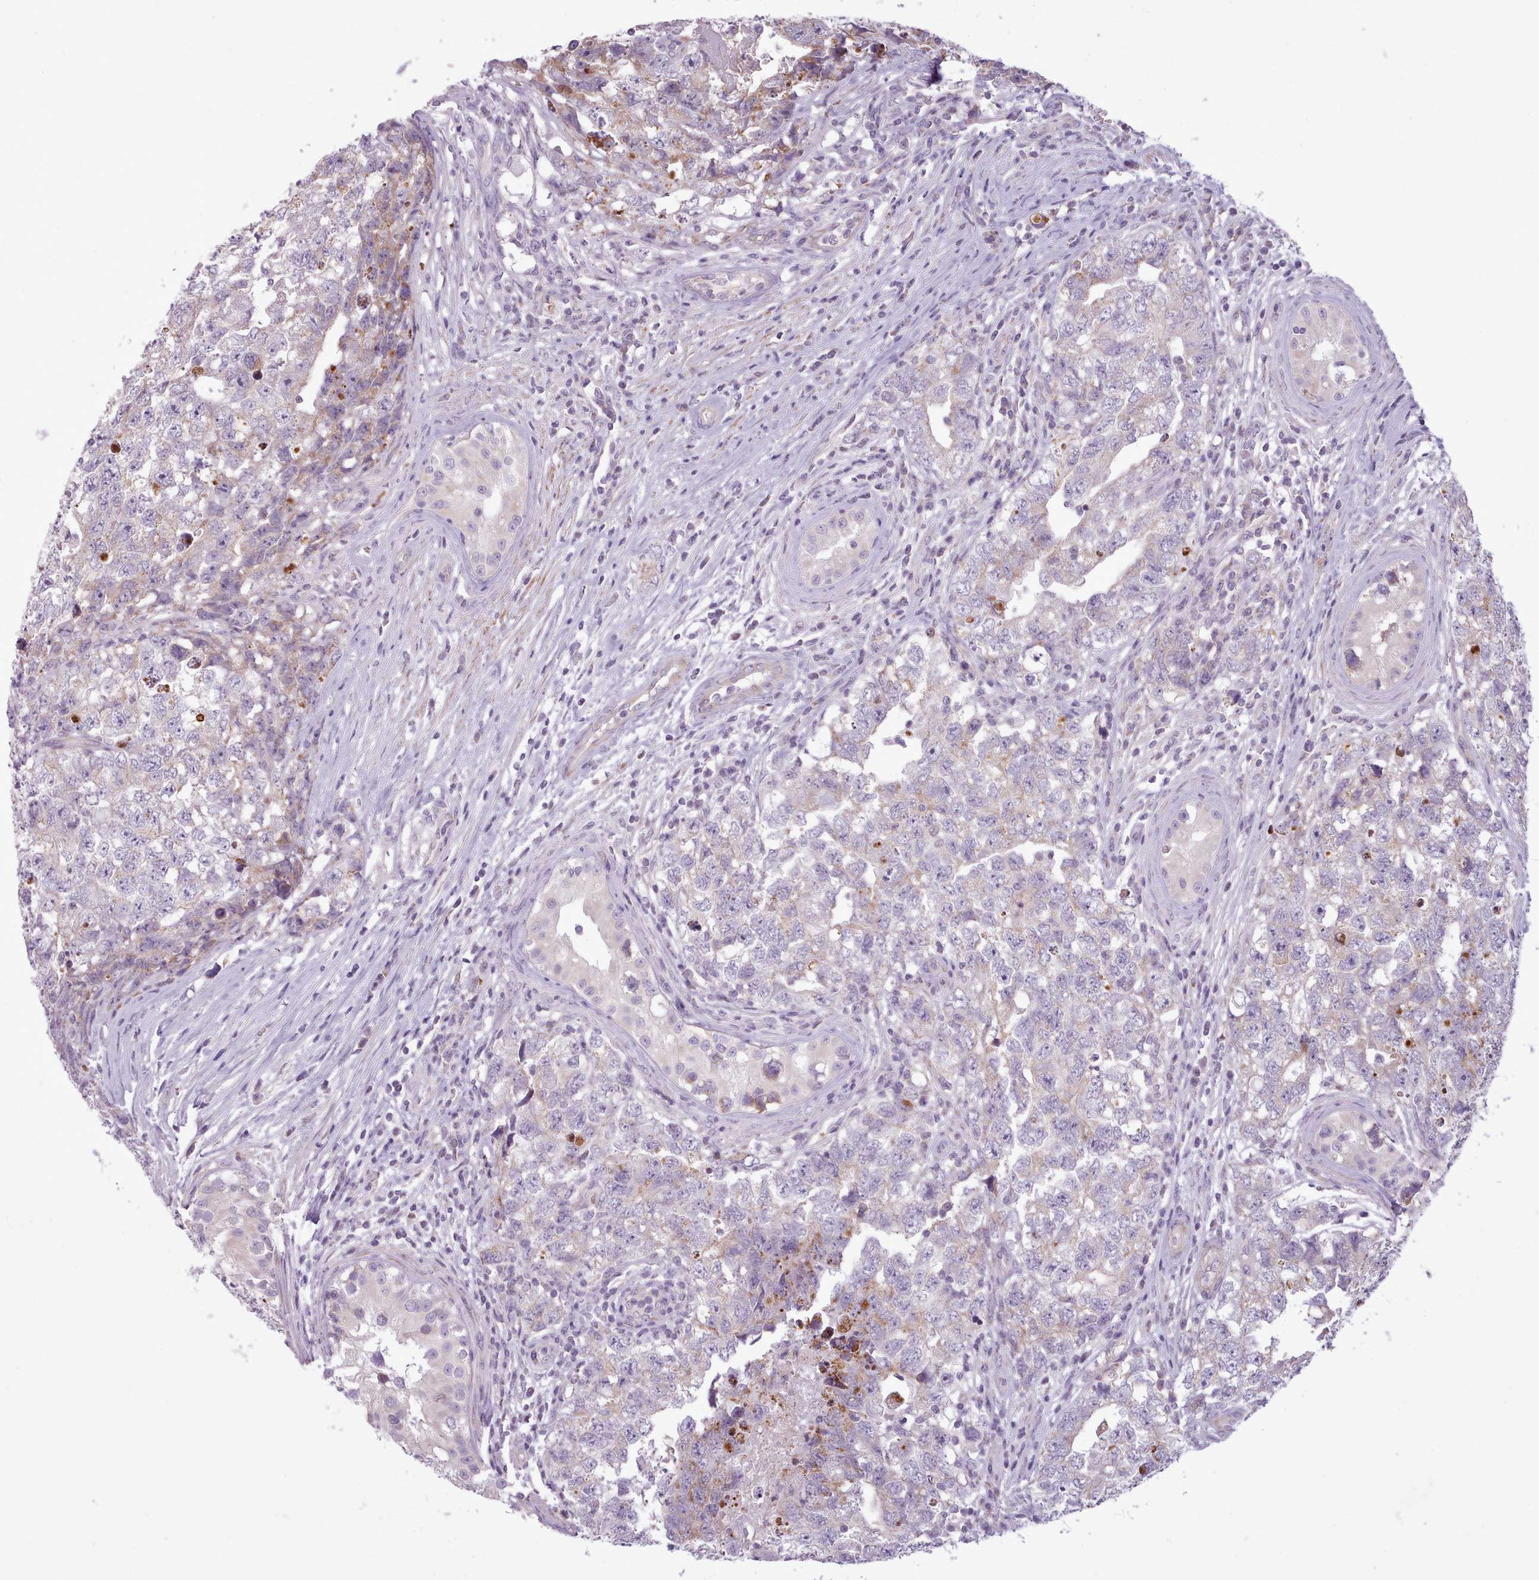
{"staining": {"intensity": "negative", "quantity": "none", "location": "none"}, "tissue": "testis cancer", "cell_type": "Tumor cells", "image_type": "cancer", "snomed": [{"axis": "morphology", "description": "Carcinoma, Embryonal, NOS"}, {"axis": "topography", "description": "Testis"}], "caption": "Human embryonal carcinoma (testis) stained for a protein using IHC demonstrates no positivity in tumor cells.", "gene": "AVL9", "patient": {"sex": "male", "age": 22}}